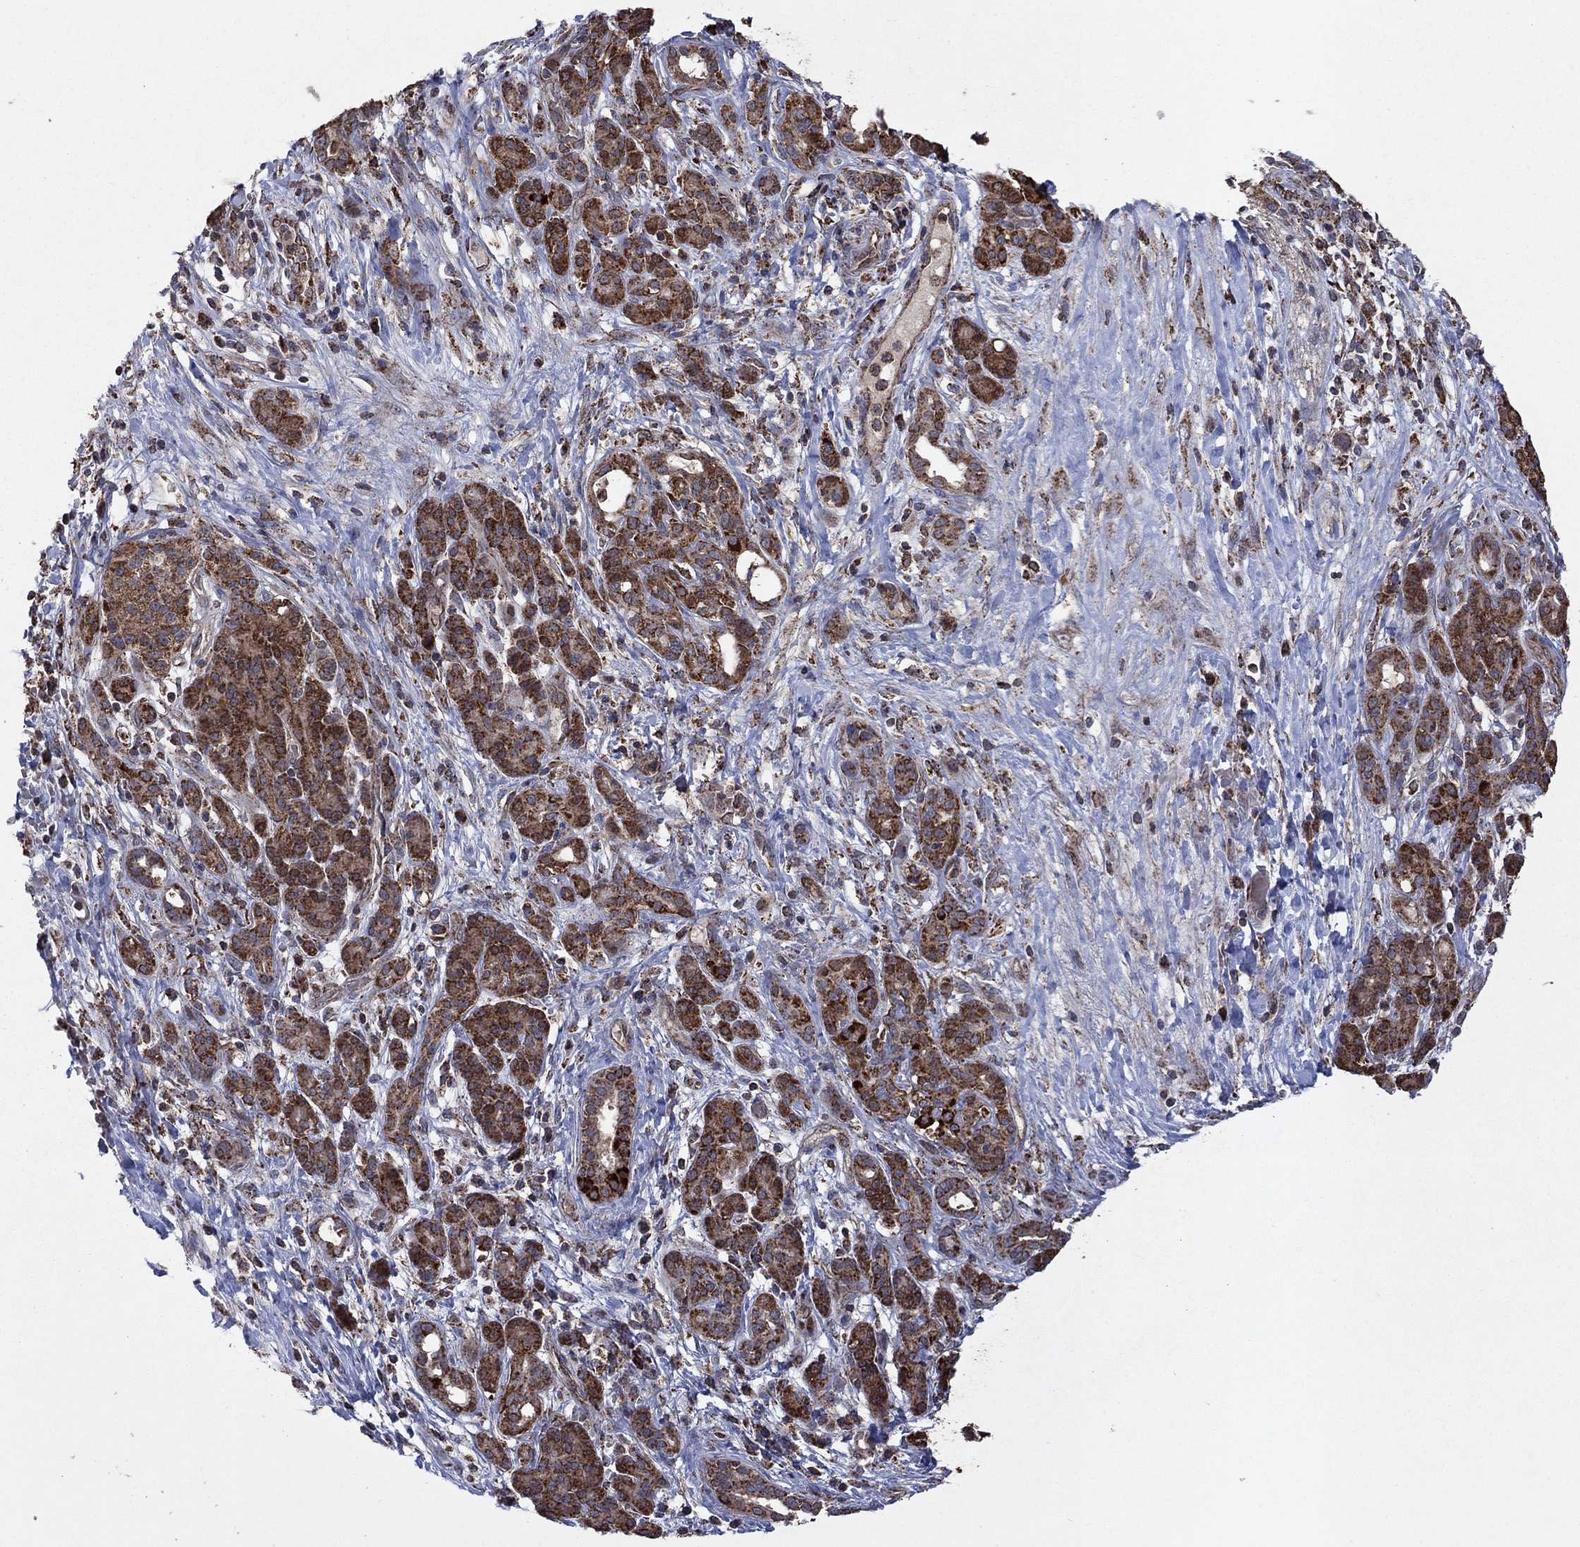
{"staining": {"intensity": "strong", "quantity": "25%-75%", "location": "cytoplasmic/membranous"}, "tissue": "pancreatic cancer", "cell_type": "Tumor cells", "image_type": "cancer", "snomed": [{"axis": "morphology", "description": "Adenocarcinoma, NOS"}, {"axis": "topography", "description": "Pancreas"}], "caption": "DAB immunohistochemical staining of human pancreatic cancer demonstrates strong cytoplasmic/membranous protein positivity in approximately 25%-75% of tumor cells.", "gene": "DPH1", "patient": {"sex": "male", "age": 44}}